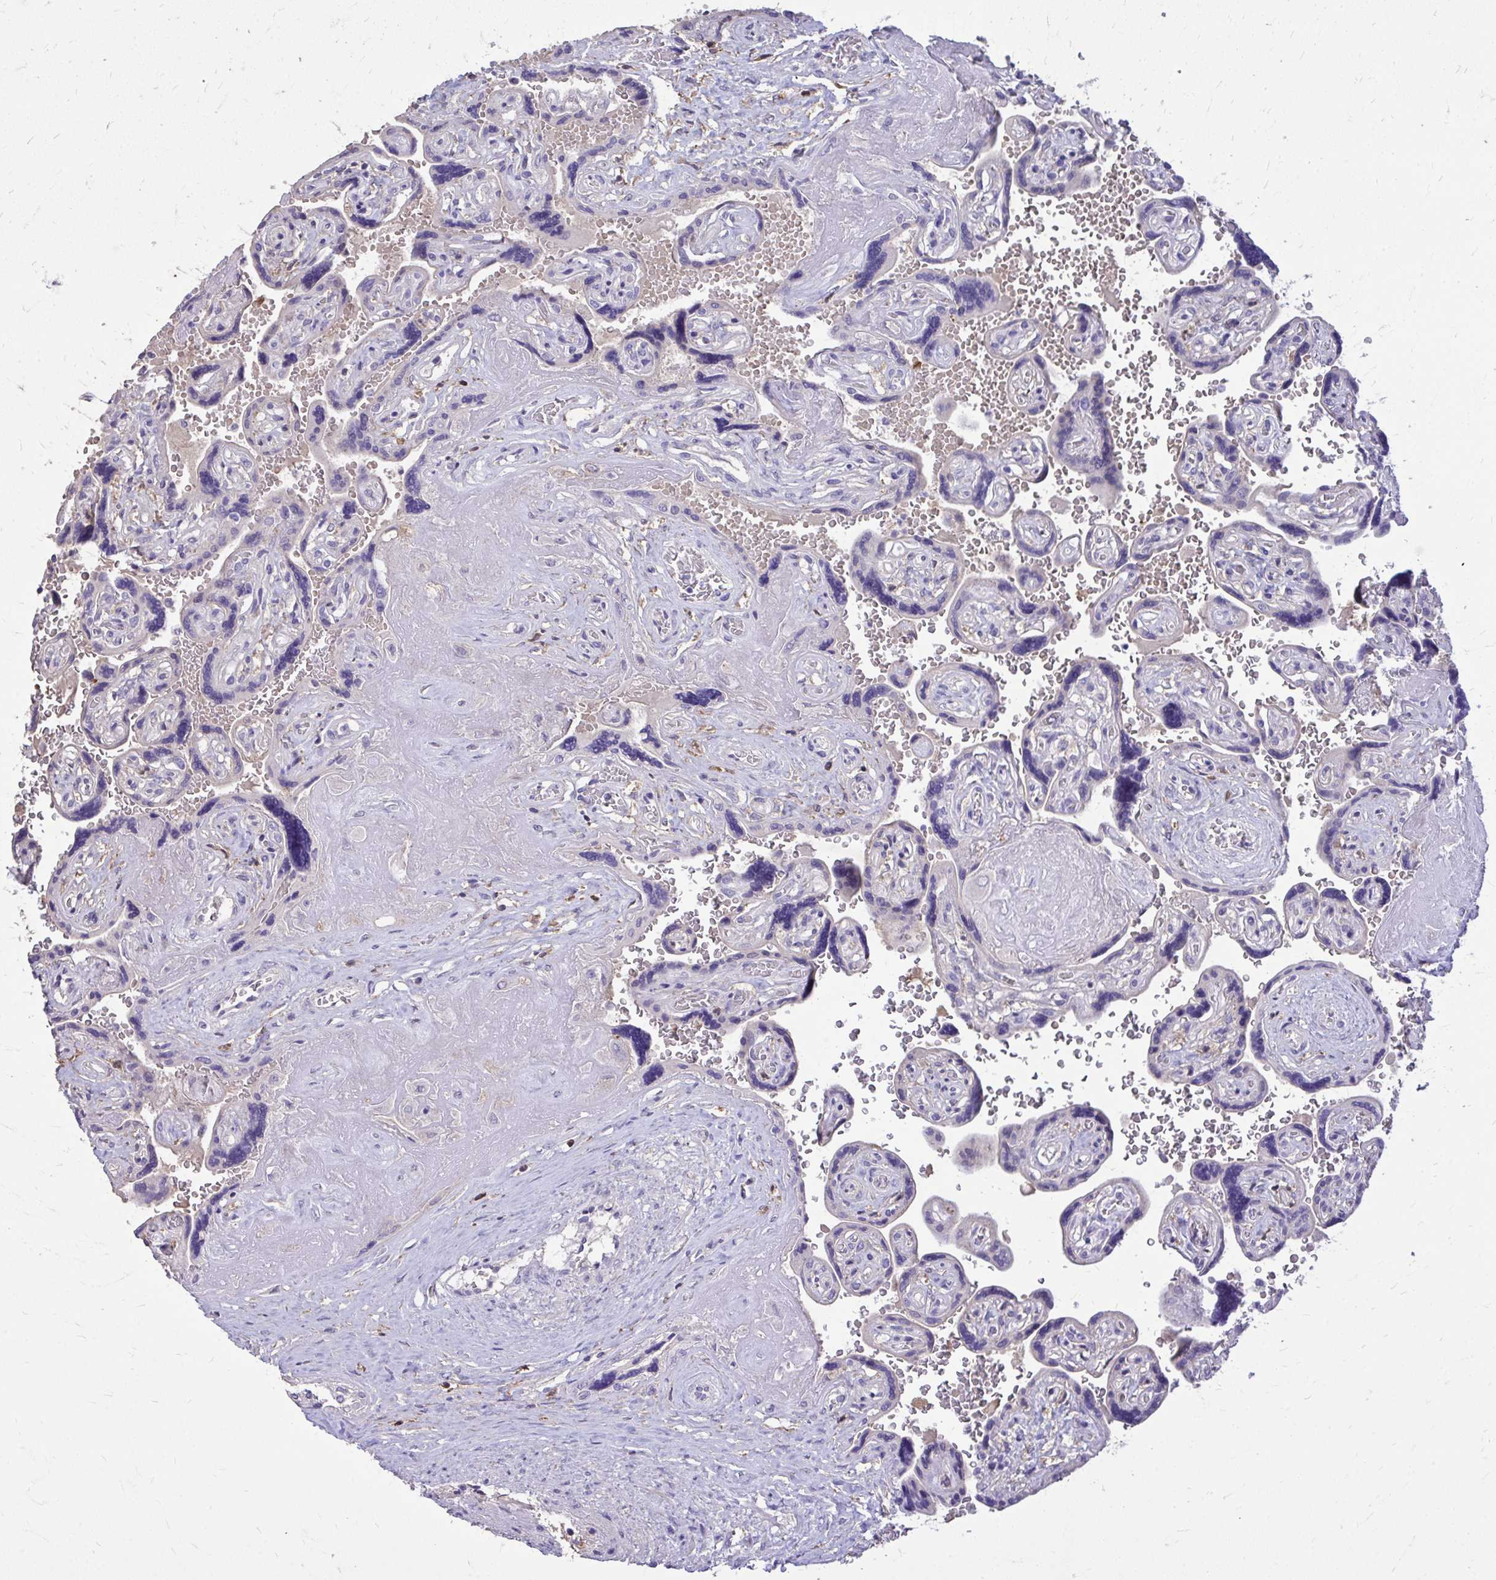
{"staining": {"intensity": "moderate", "quantity": "<25%", "location": "cytoplasmic/membranous"}, "tissue": "placenta", "cell_type": "Decidual cells", "image_type": "normal", "snomed": [{"axis": "morphology", "description": "Normal tissue, NOS"}, {"axis": "topography", "description": "Placenta"}], "caption": "Immunohistochemical staining of unremarkable placenta demonstrates <25% levels of moderate cytoplasmic/membranous protein positivity in approximately <25% of decidual cells.", "gene": "EPB41L1", "patient": {"sex": "female", "age": 32}}